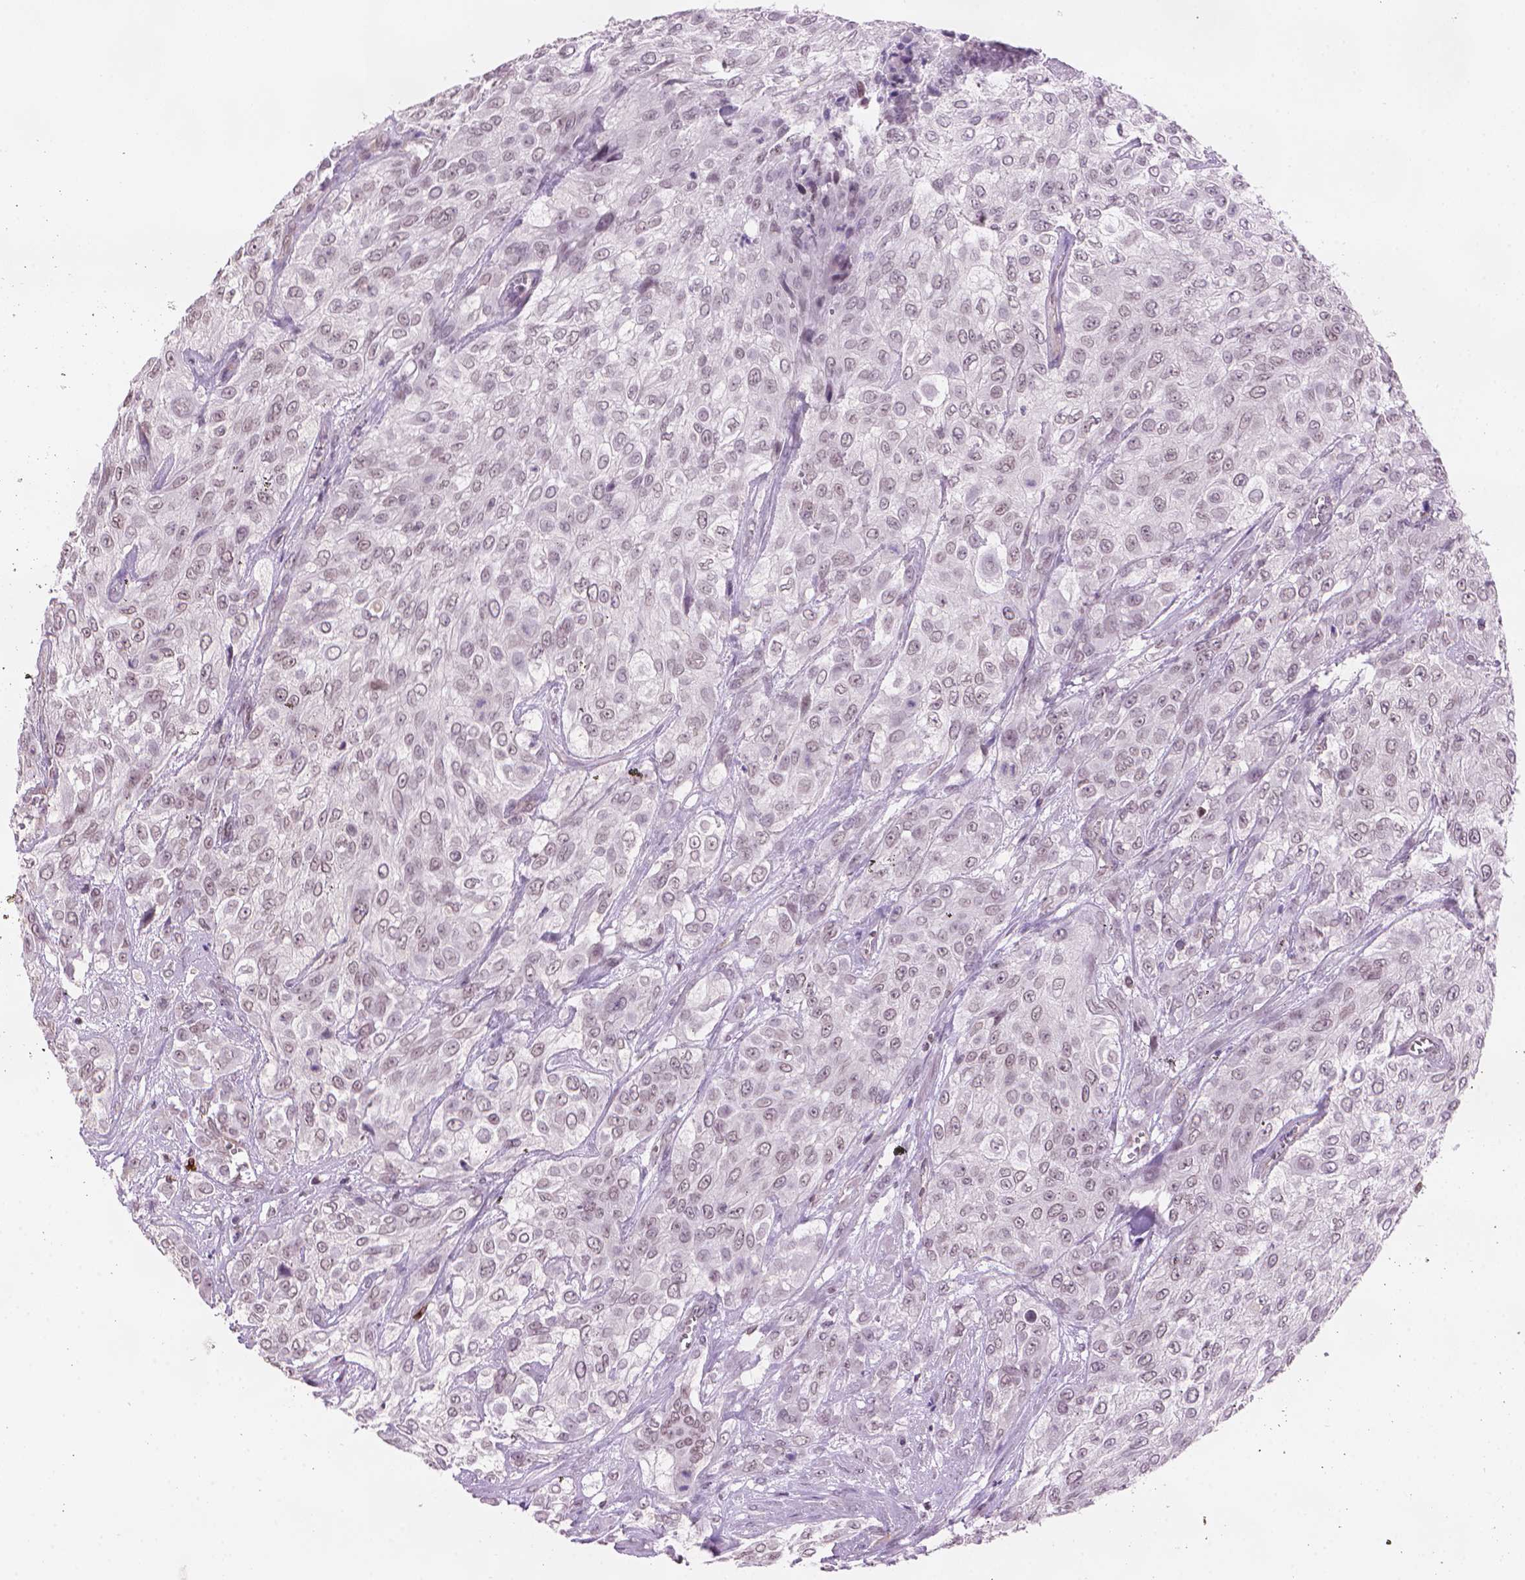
{"staining": {"intensity": "weak", "quantity": "<25%", "location": "nuclear"}, "tissue": "urothelial cancer", "cell_type": "Tumor cells", "image_type": "cancer", "snomed": [{"axis": "morphology", "description": "Urothelial carcinoma, High grade"}, {"axis": "topography", "description": "Urinary bladder"}], "caption": "DAB immunohistochemical staining of human urothelial cancer reveals no significant positivity in tumor cells.", "gene": "TMEM184A", "patient": {"sex": "male", "age": 57}}